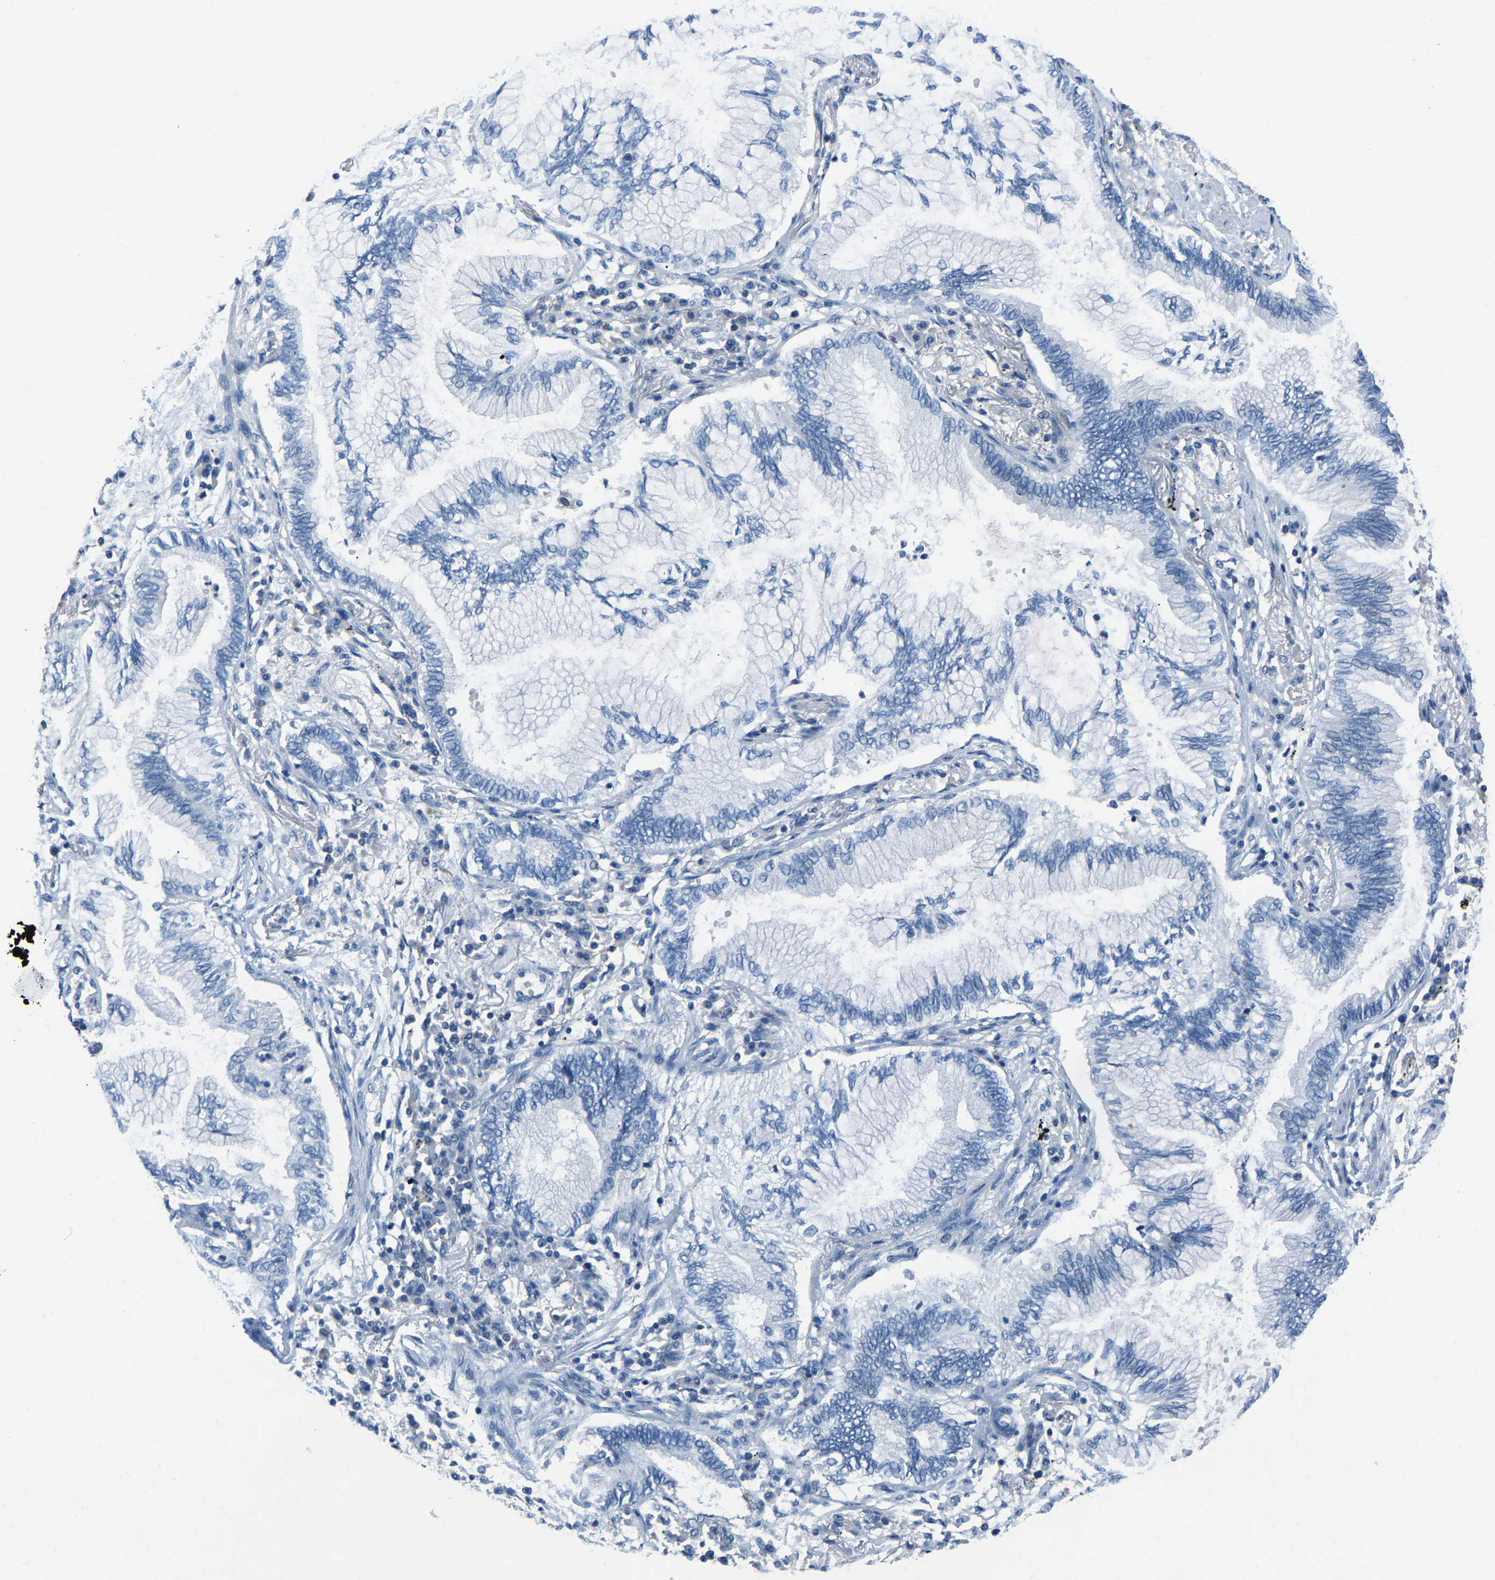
{"staining": {"intensity": "negative", "quantity": "none", "location": "none"}, "tissue": "lung cancer", "cell_type": "Tumor cells", "image_type": "cancer", "snomed": [{"axis": "morphology", "description": "Normal tissue, NOS"}, {"axis": "morphology", "description": "Adenocarcinoma, NOS"}, {"axis": "topography", "description": "Bronchus"}, {"axis": "topography", "description": "Lung"}], "caption": "Lung cancer (adenocarcinoma) stained for a protein using immunohistochemistry exhibits no expression tumor cells.", "gene": "XIRP1", "patient": {"sex": "female", "age": 70}}